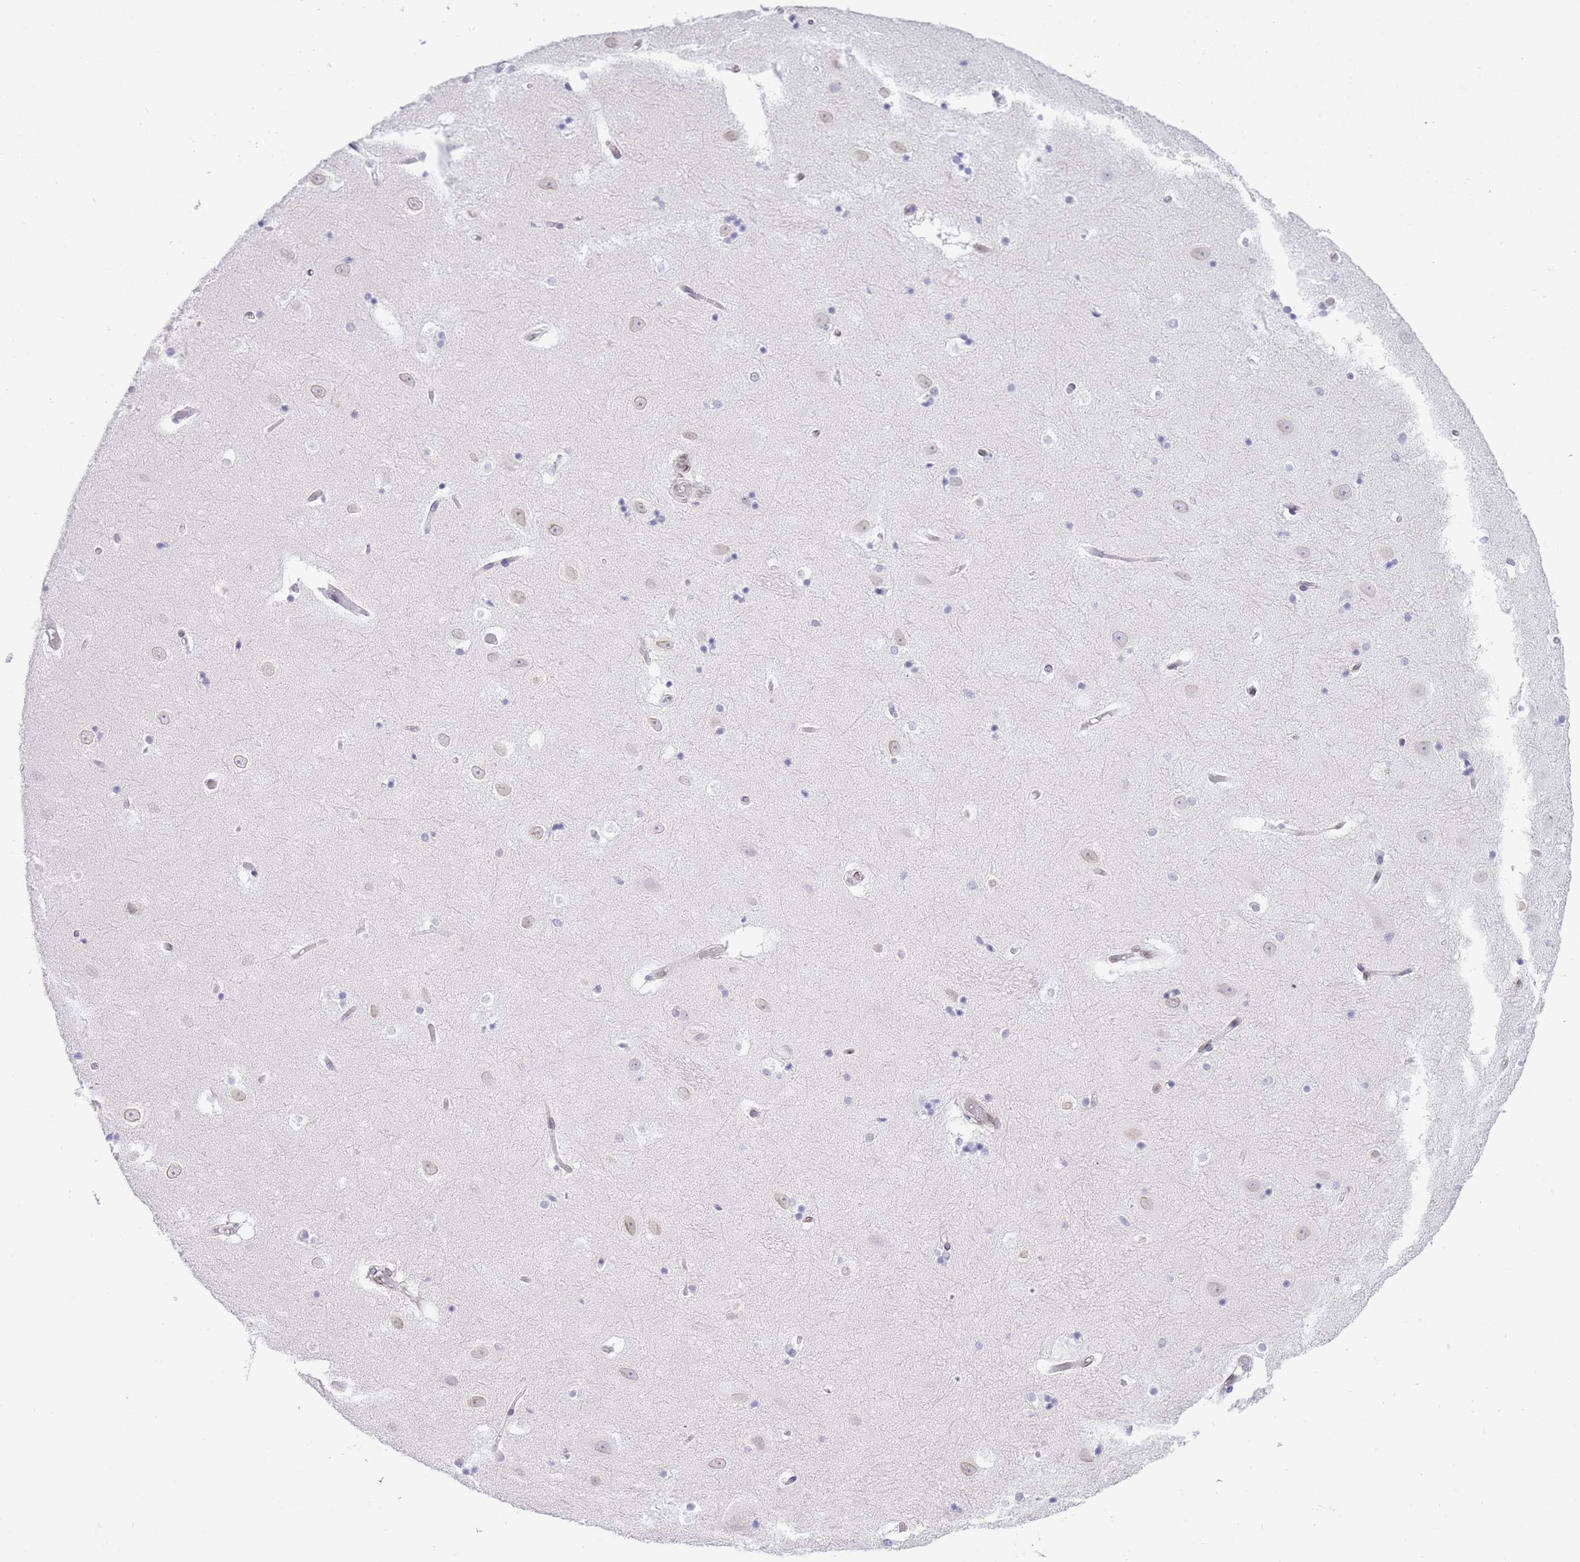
{"staining": {"intensity": "weak", "quantity": "<25%", "location": "nuclear"}, "tissue": "hippocampus", "cell_type": "Glial cells", "image_type": "normal", "snomed": [{"axis": "morphology", "description": "Normal tissue, NOS"}, {"axis": "topography", "description": "Hippocampus"}], "caption": "The image displays no significant staining in glial cells of hippocampus. (Stains: DAB immunohistochemistry (IHC) with hematoxylin counter stain, Microscopy: brightfield microscopy at high magnification).", "gene": "OR10AD1", "patient": {"sex": "female", "age": 52}}